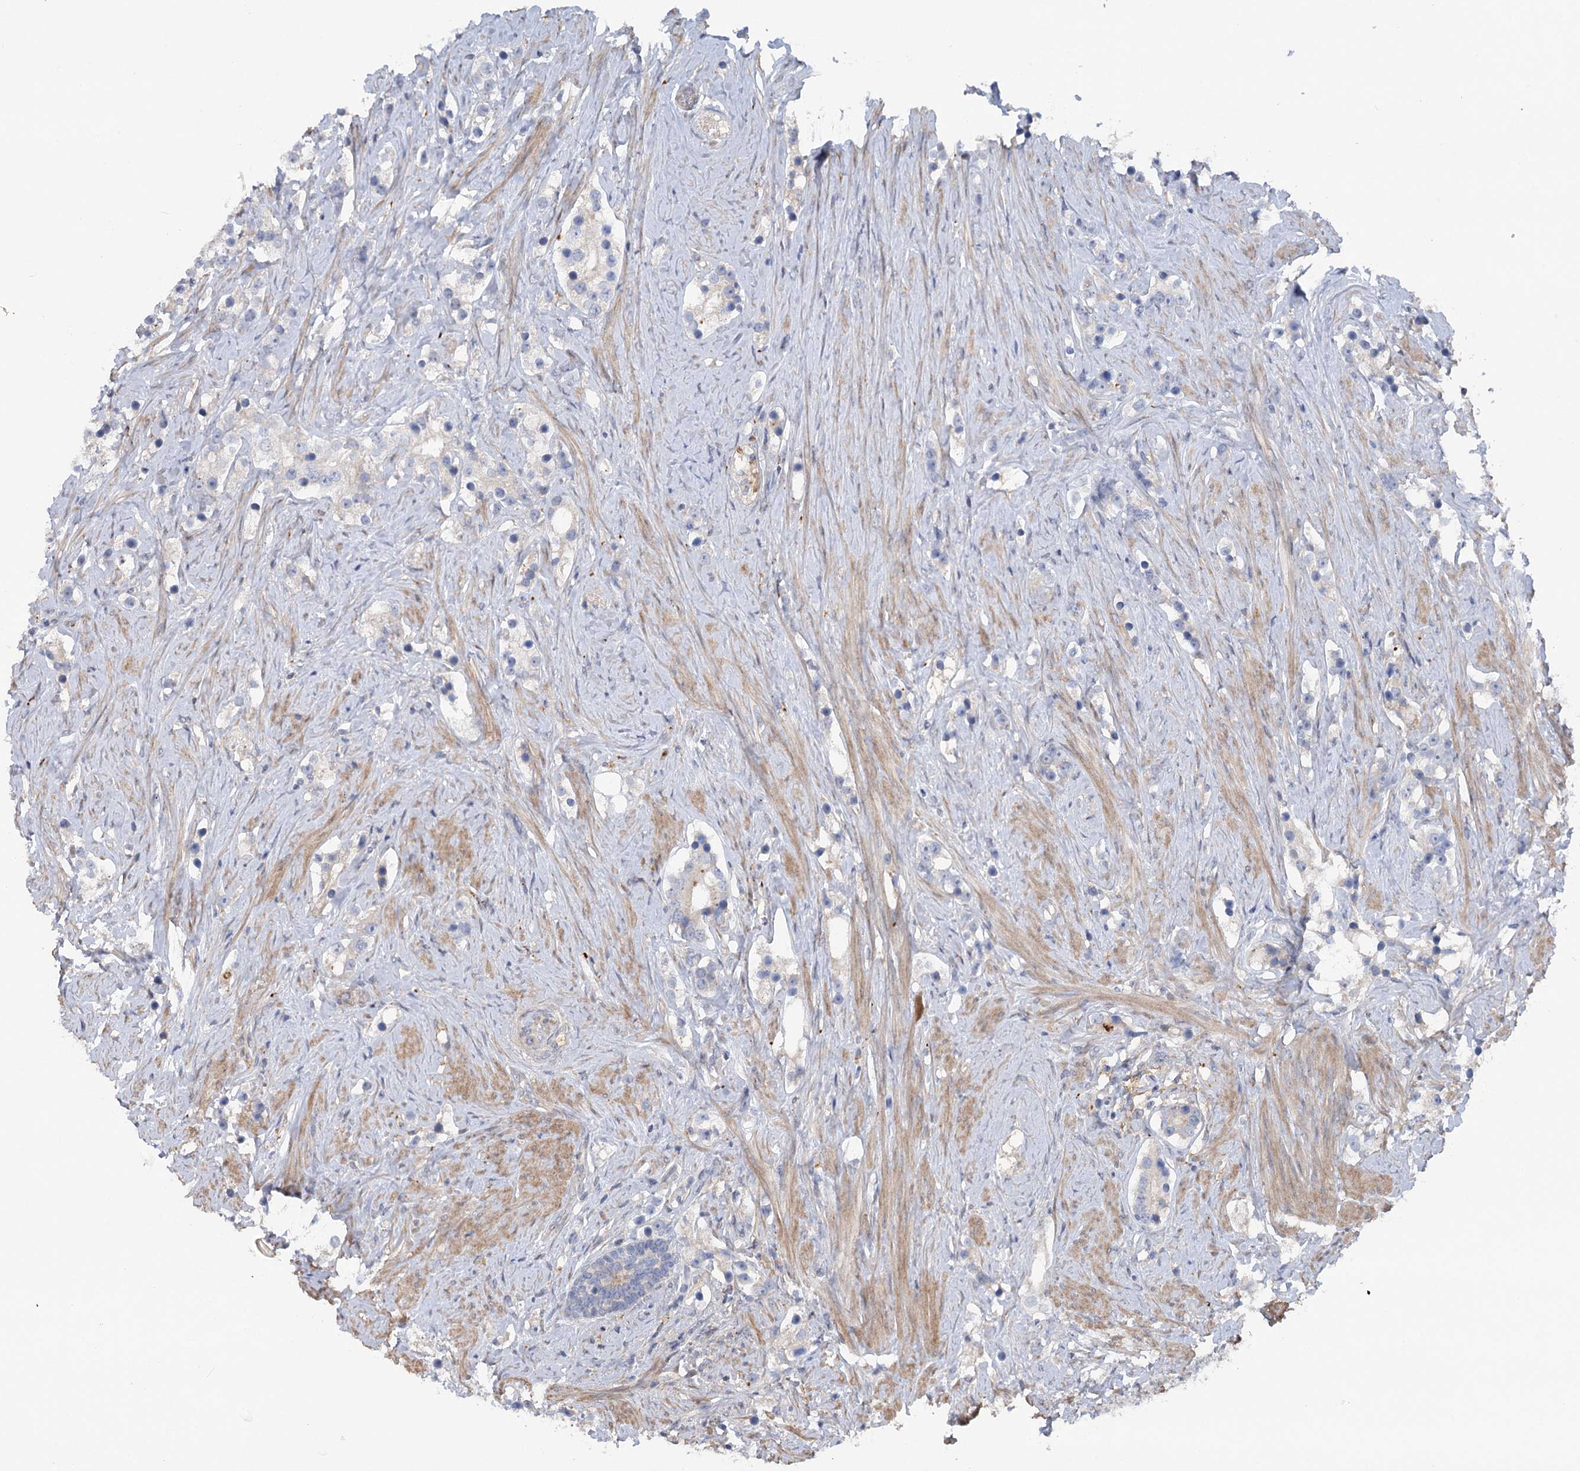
{"staining": {"intensity": "negative", "quantity": "none", "location": "none"}, "tissue": "prostate cancer", "cell_type": "Tumor cells", "image_type": "cancer", "snomed": [{"axis": "morphology", "description": "Adenocarcinoma, High grade"}, {"axis": "topography", "description": "Prostate"}], "caption": "Immunohistochemistry (IHC) photomicrograph of neoplastic tissue: prostate cancer (high-grade adenocarcinoma) stained with DAB shows no significant protein positivity in tumor cells. (DAB (3,3'-diaminobenzidine) immunohistochemistry (IHC) visualized using brightfield microscopy, high magnification).", "gene": "SCN11A", "patient": {"sex": "male", "age": 63}}